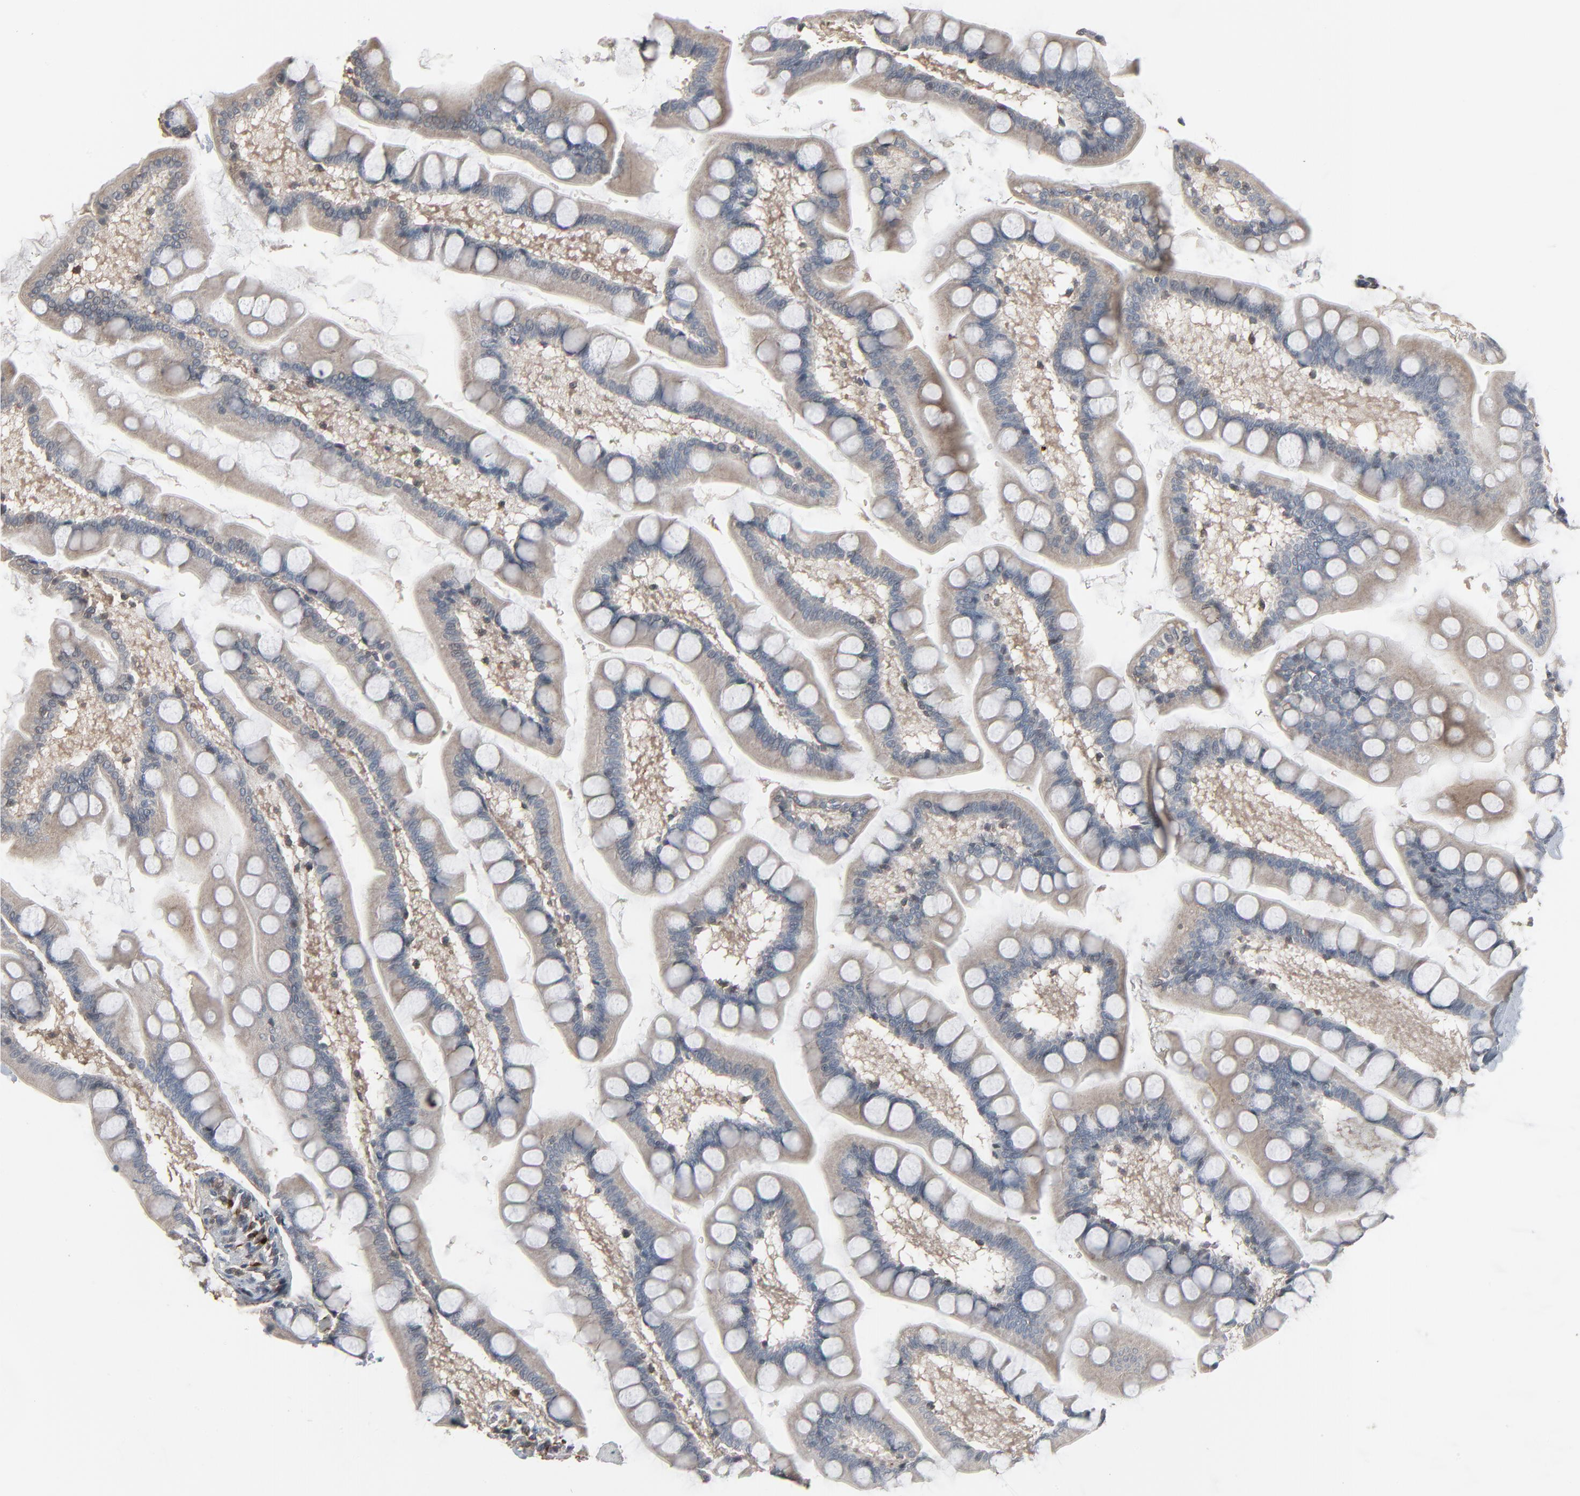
{"staining": {"intensity": "negative", "quantity": "none", "location": "none"}, "tissue": "small intestine", "cell_type": "Glandular cells", "image_type": "normal", "snomed": [{"axis": "morphology", "description": "Normal tissue, NOS"}, {"axis": "topography", "description": "Small intestine"}], "caption": "High power microscopy micrograph of an immunohistochemistry (IHC) micrograph of normal small intestine, revealing no significant staining in glandular cells.", "gene": "DOCK8", "patient": {"sex": "male", "age": 41}}